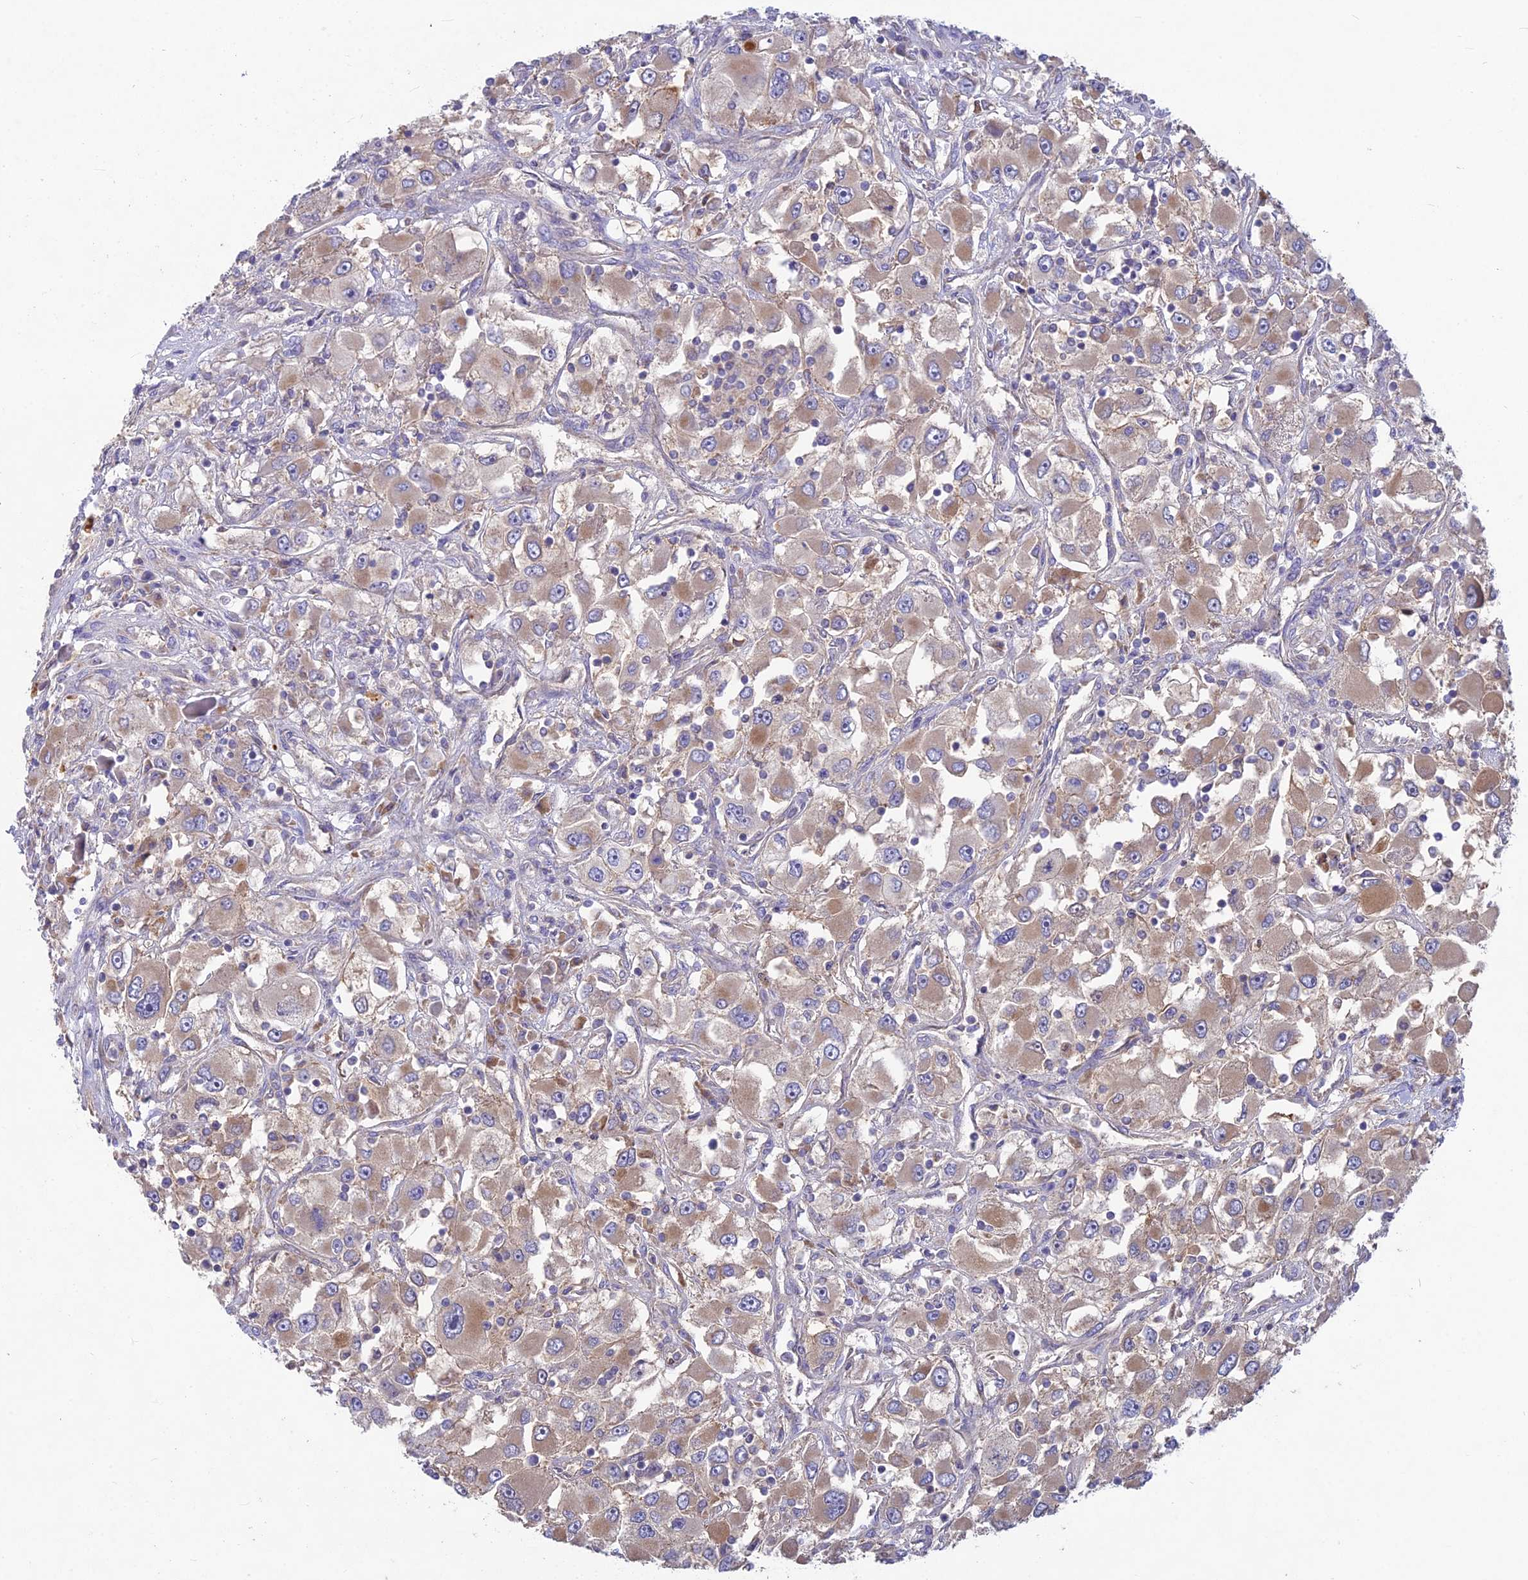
{"staining": {"intensity": "weak", "quantity": ">75%", "location": "cytoplasmic/membranous"}, "tissue": "renal cancer", "cell_type": "Tumor cells", "image_type": "cancer", "snomed": [{"axis": "morphology", "description": "Adenocarcinoma, NOS"}, {"axis": "topography", "description": "Kidney"}], "caption": "The micrograph displays immunohistochemical staining of renal adenocarcinoma. There is weak cytoplasmic/membranous positivity is seen in approximately >75% of tumor cells. (Brightfield microscopy of DAB IHC at high magnification).", "gene": "PZP", "patient": {"sex": "female", "age": 52}}